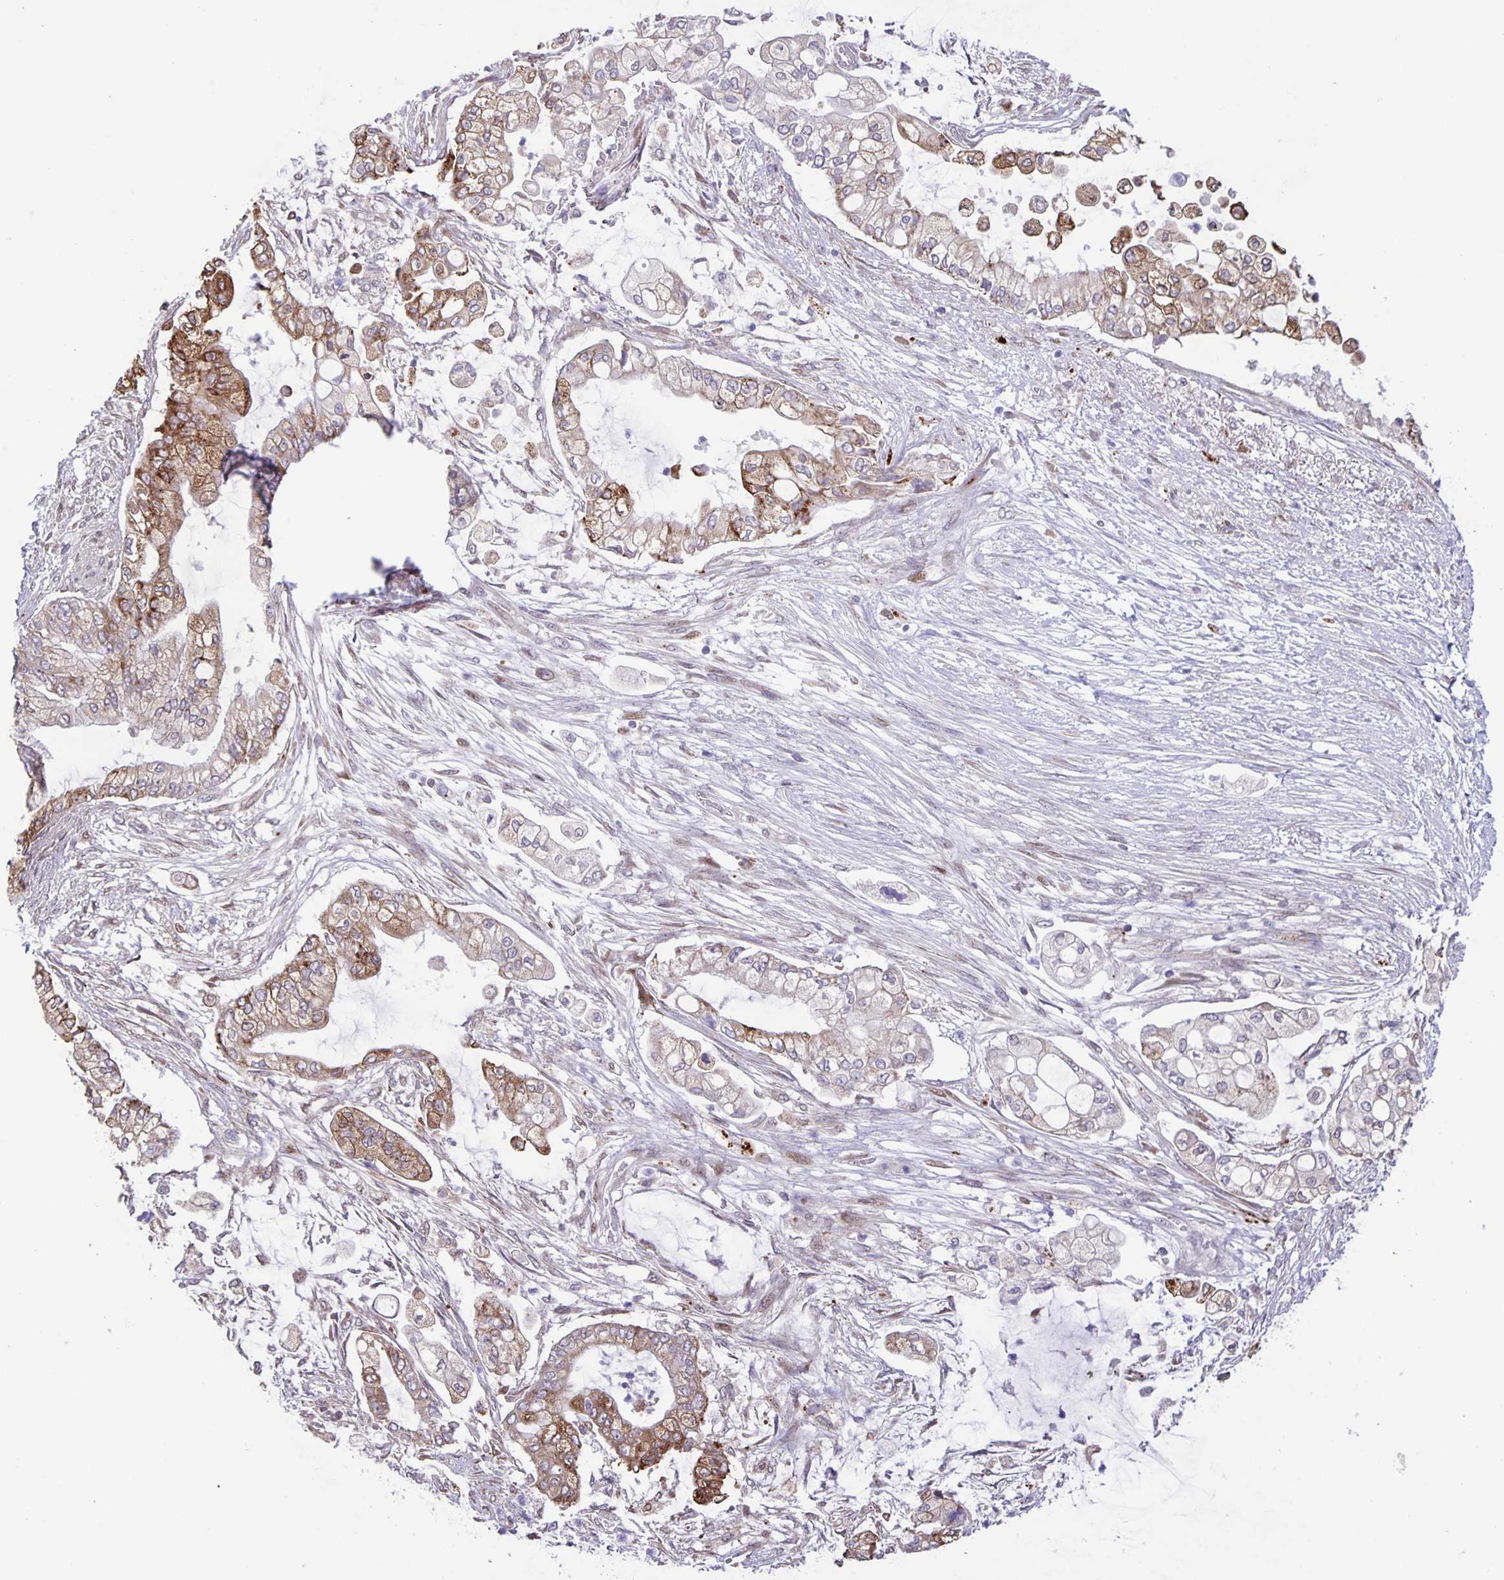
{"staining": {"intensity": "moderate", "quantity": "25%-75%", "location": "cytoplasmic/membranous"}, "tissue": "pancreatic cancer", "cell_type": "Tumor cells", "image_type": "cancer", "snomed": [{"axis": "morphology", "description": "Adenocarcinoma, NOS"}, {"axis": "topography", "description": "Pancreas"}], "caption": "This micrograph displays immunohistochemistry (IHC) staining of human adenocarcinoma (pancreatic), with medium moderate cytoplasmic/membranous expression in about 25%-75% of tumor cells.", "gene": "MAPK12", "patient": {"sex": "female", "age": 69}}